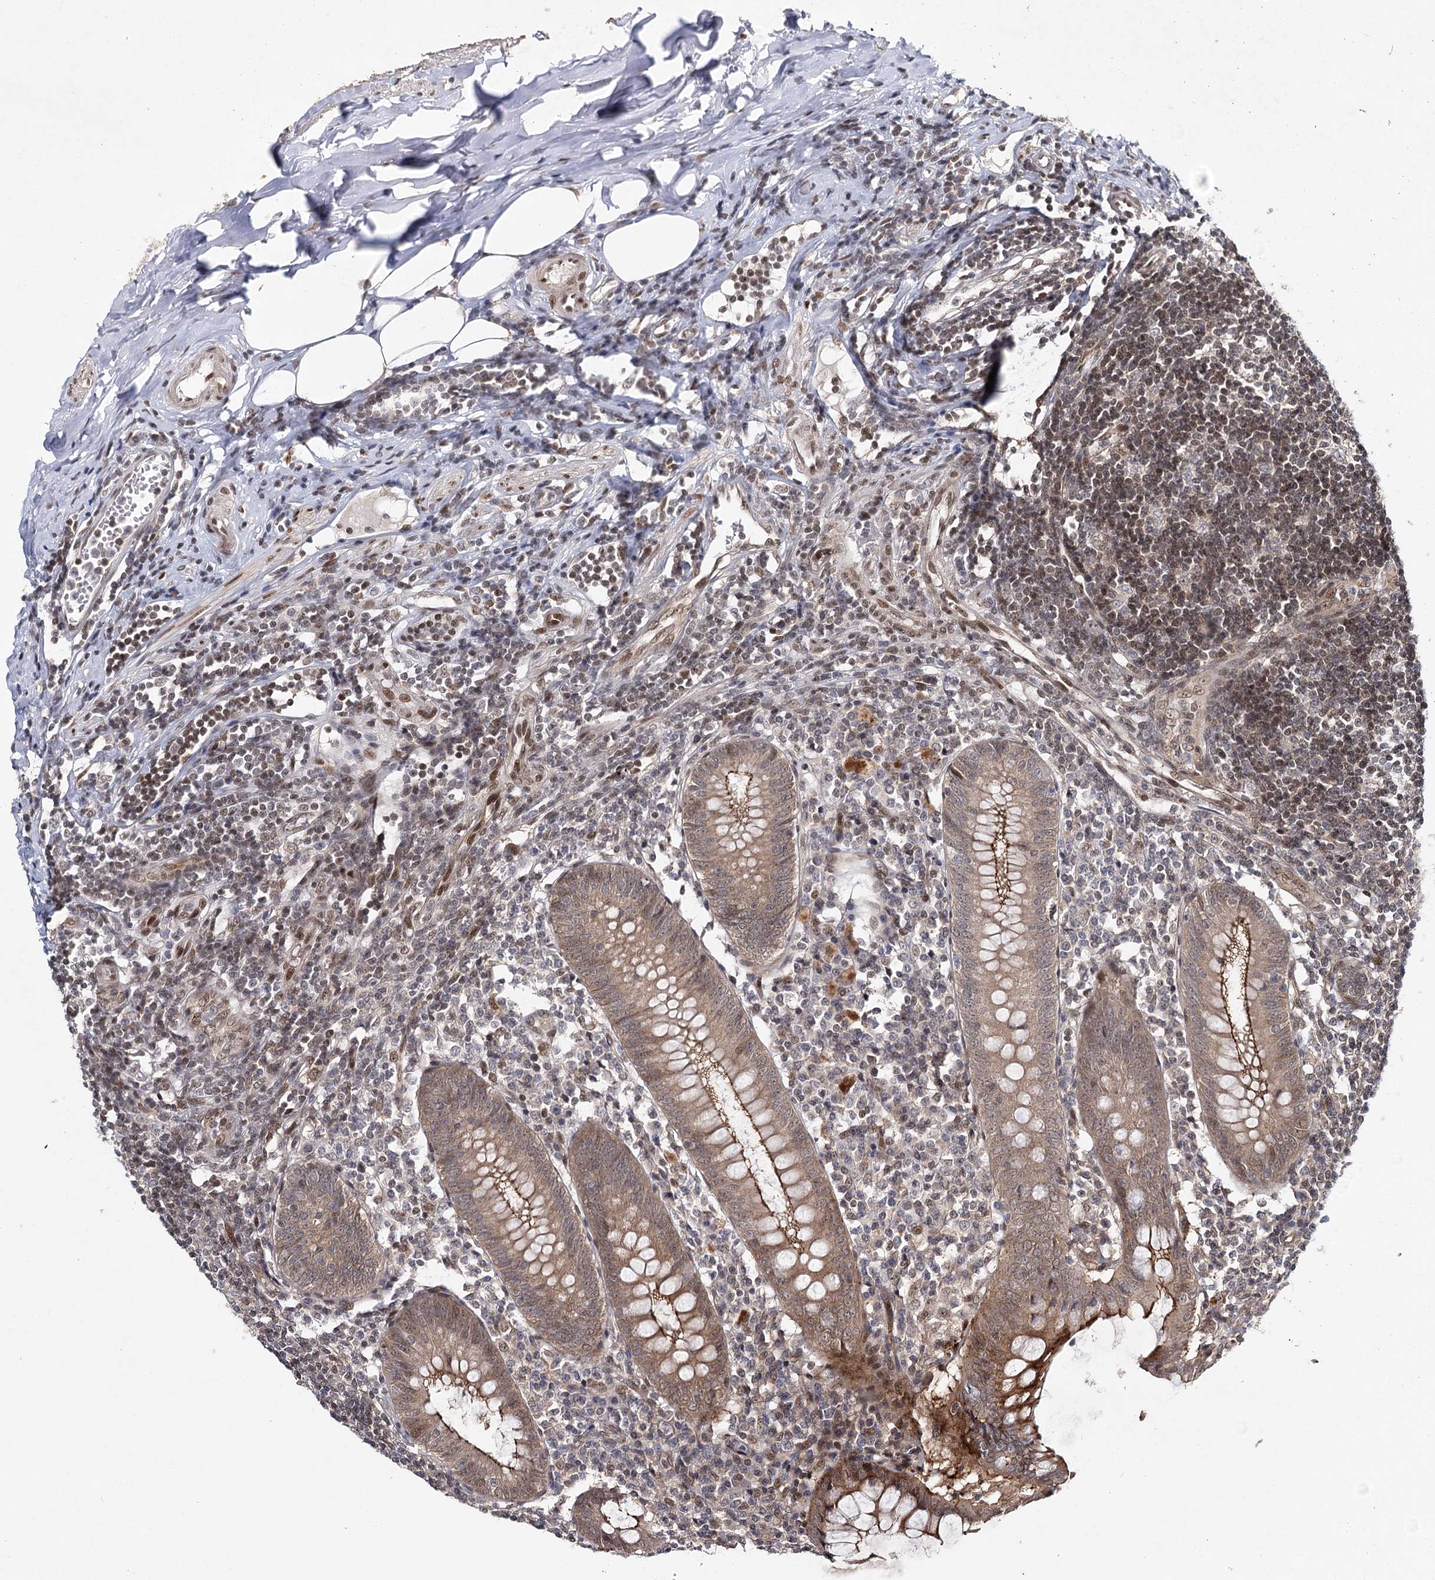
{"staining": {"intensity": "moderate", "quantity": ">75%", "location": "cytoplasmic/membranous,nuclear"}, "tissue": "appendix", "cell_type": "Glandular cells", "image_type": "normal", "snomed": [{"axis": "morphology", "description": "Normal tissue, NOS"}, {"axis": "topography", "description": "Appendix"}], "caption": "Immunohistochemical staining of normal human appendix demonstrates medium levels of moderate cytoplasmic/membranous,nuclear staining in approximately >75% of glandular cells. (IHC, brightfield microscopy, high magnification).", "gene": "DCUN1D4", "patient": {"sex": "female", "age": 54}}